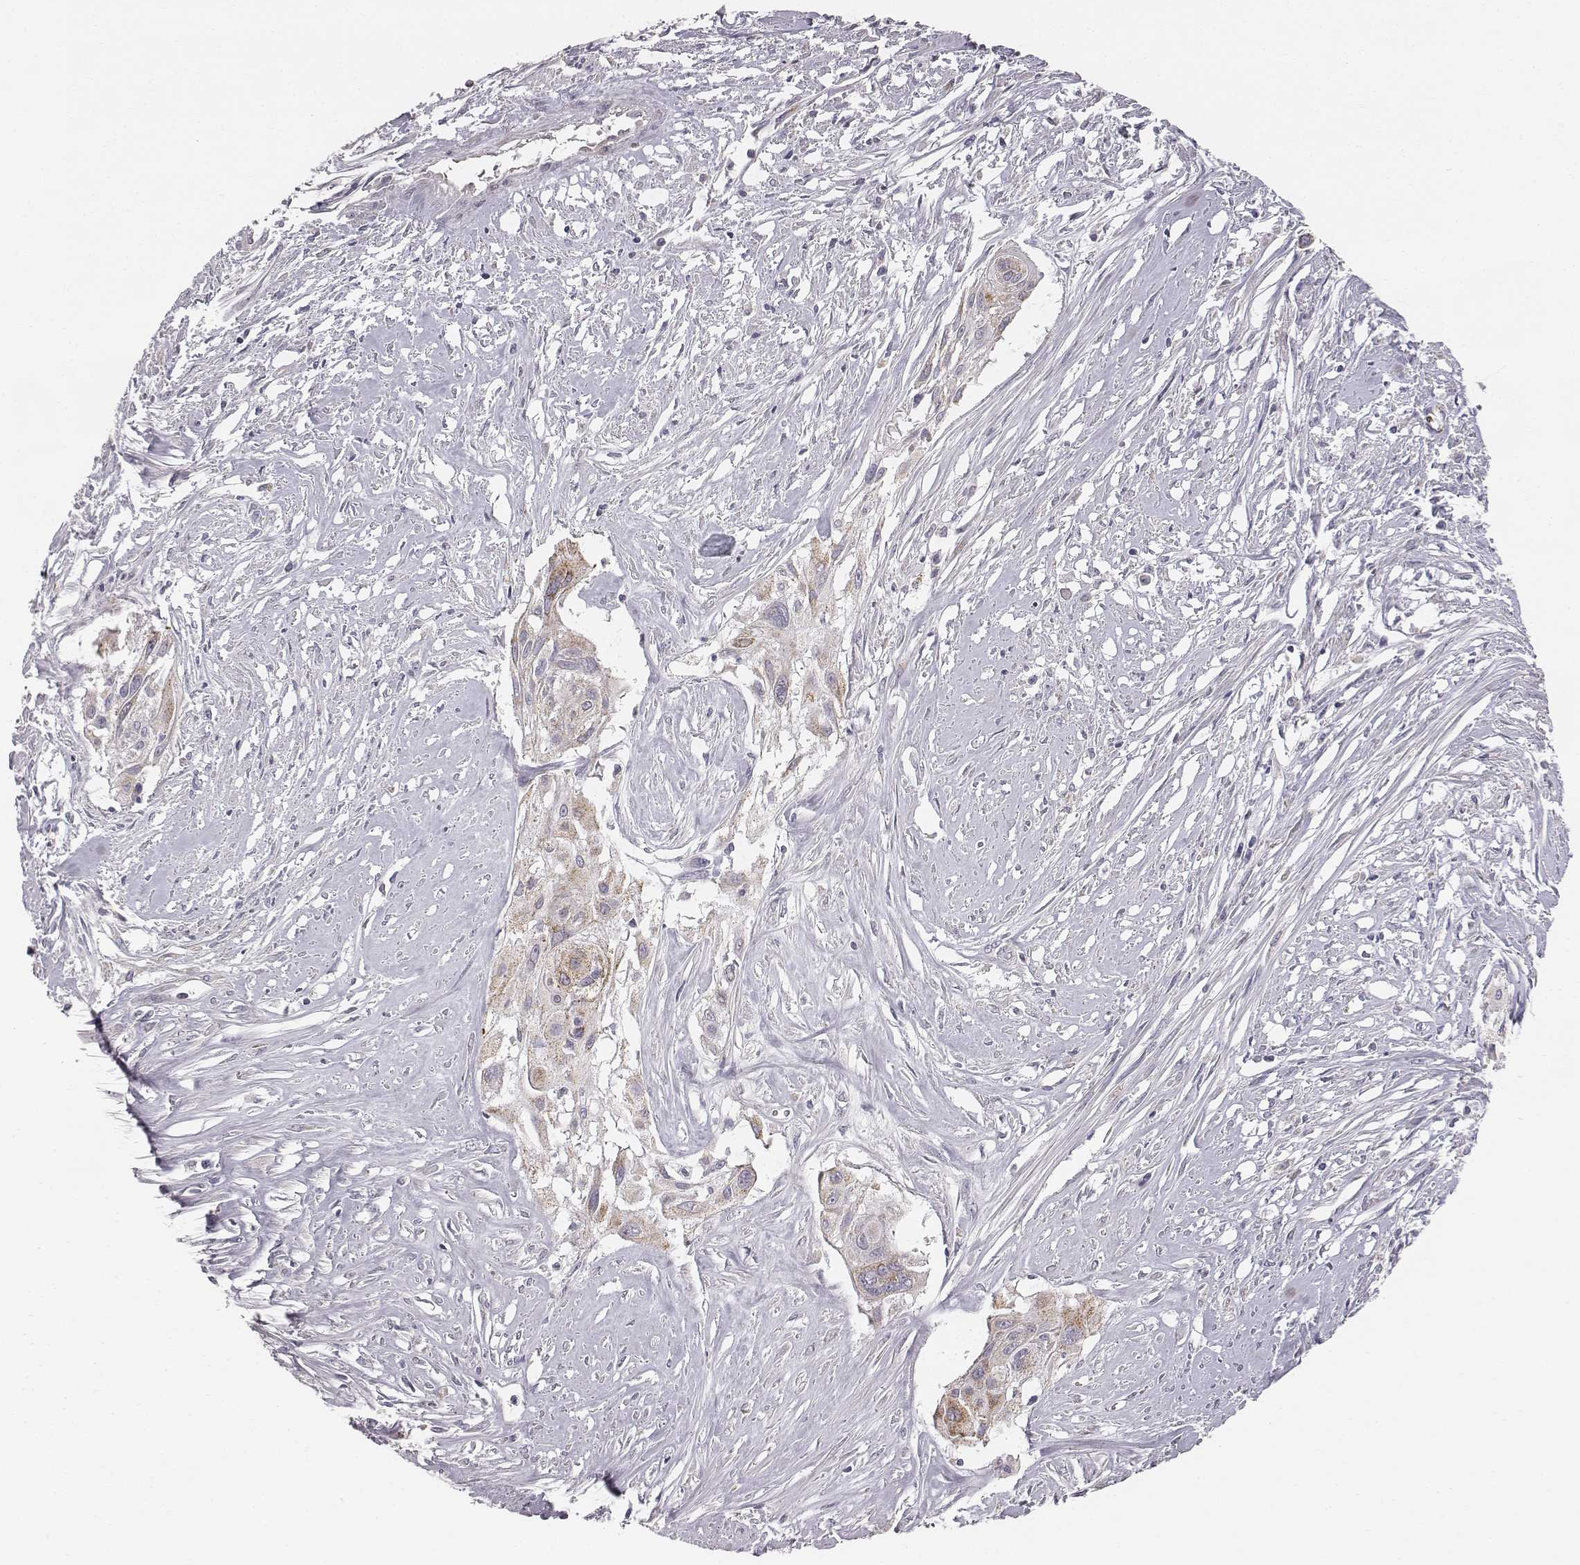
{"staining": {"intensity": "weak", "quantity": "<25%", "location": "cytoplasmic/membranous"}, "tissue": "cervical cancer", "cell_type": "Tumor cells", "image_type": "cancer", "snomed": [{"axis": "morphology", "description": "Squamous cell carcinoma, NOS"}, {"axis": "topography", "description": "Cervix"}], "caption": "Immunohistochemistry (IHC) of human cervical cancer (squamous cell carcinoma) exhibits no positivity in tumor cells. The staining was performed using DAB to visualize the protein expression in brown, while the nuclei were stained in blue with hematoxylin (Magnification: 20x).", "gene": "ABCD3", "patient": {"sex": "female", "age": 49}}